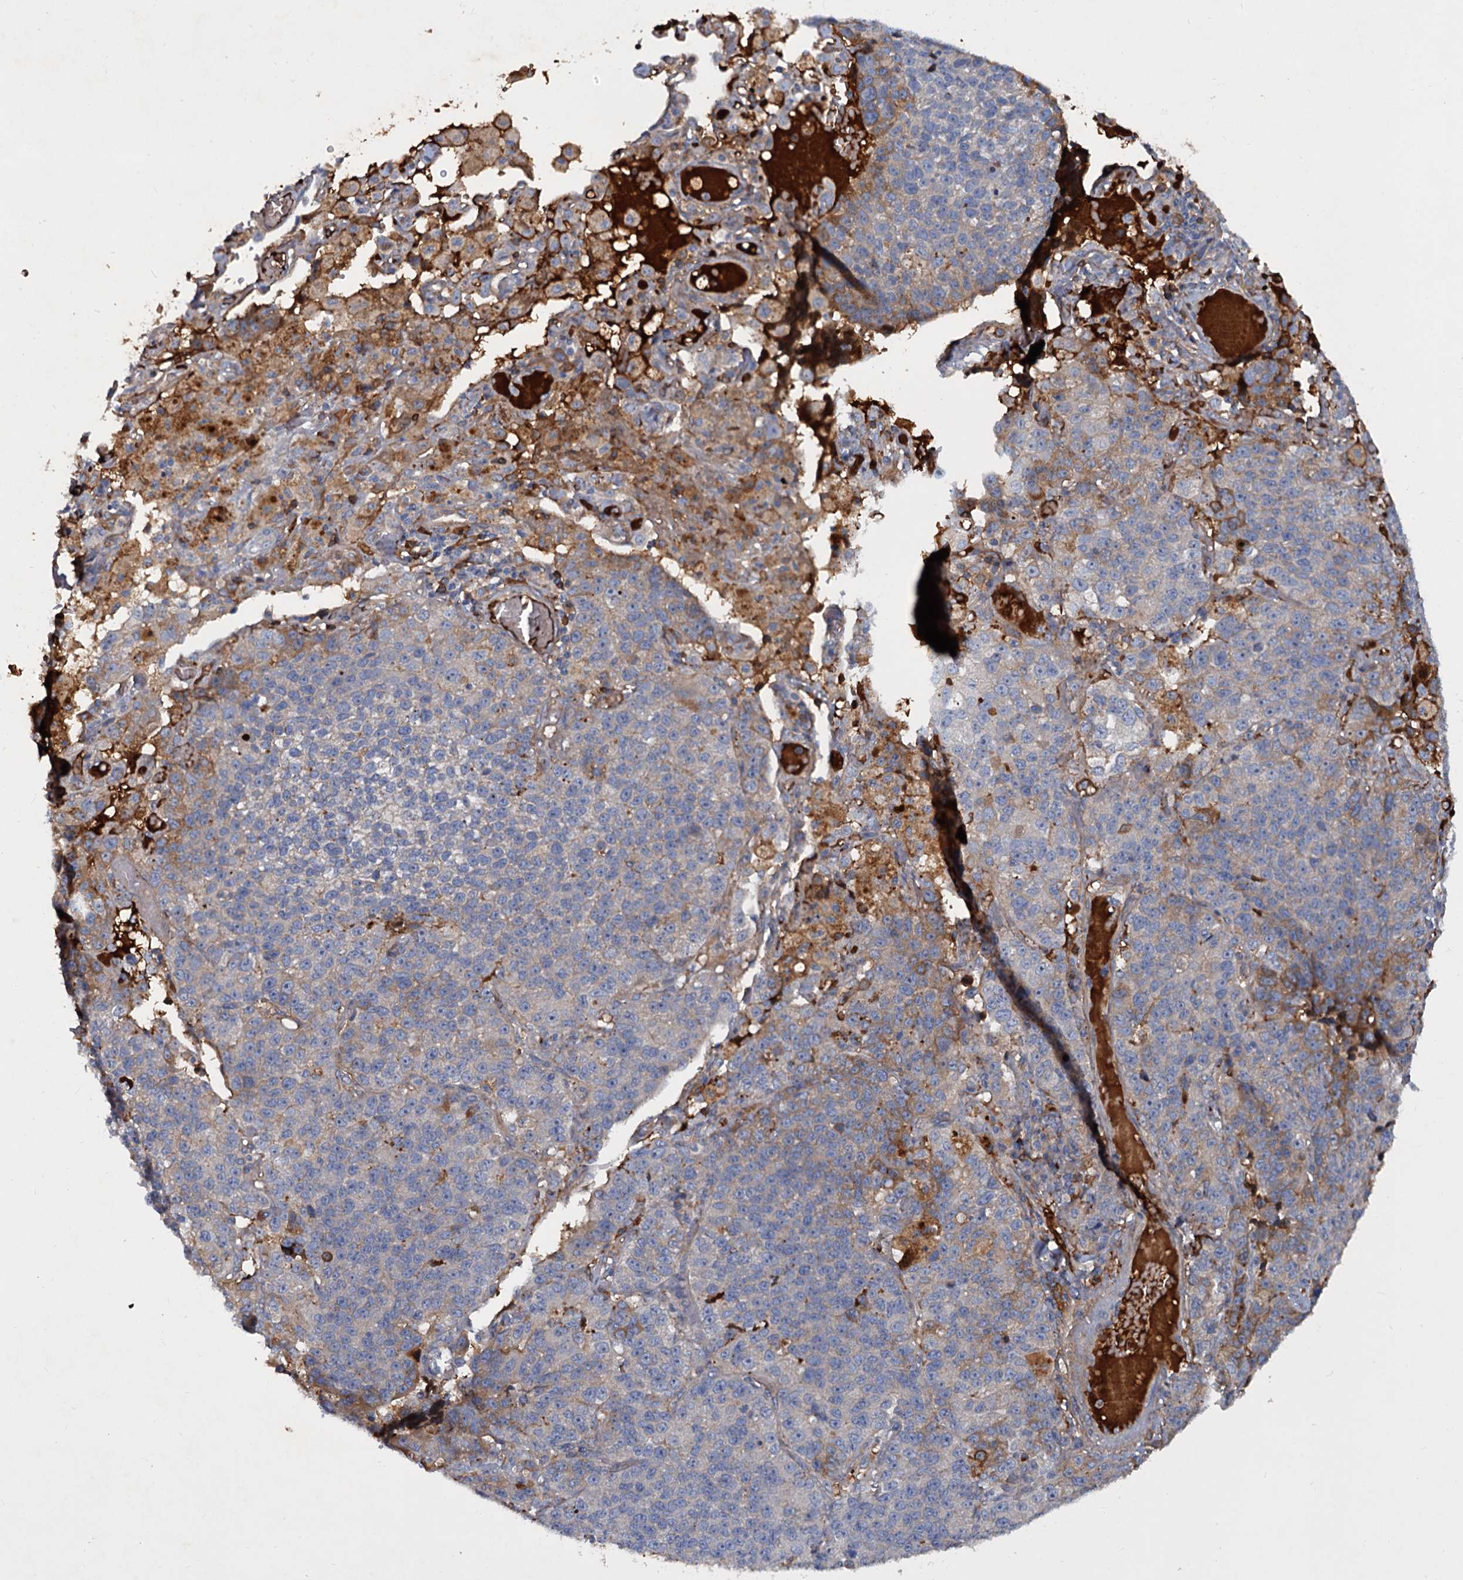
{"staining": {"intensity": "moderate", "quantity": "<25%", "location": "cytoplasmic/membranous"}, "tissue": "lung cancer", "cell_type": "Tumor cells", "image_type": "cancer", "snomed": [{"axis": "morphology", "description": "Adenocarcinoma, NOS"}, {"axis": "topography", "description": "Lung"}], "caption": "Immunohistochemical staining of human lung cancer (adenocarcinoma) displays low levels of moderate cytoplasmic/membranous protein positivity in approximately <25% of tumor cells. The protein of interest is shown in brown color, while the nuclei are stained blue.", "gene": "CHRD", "patient": {"sex": "male", "age": 49}}